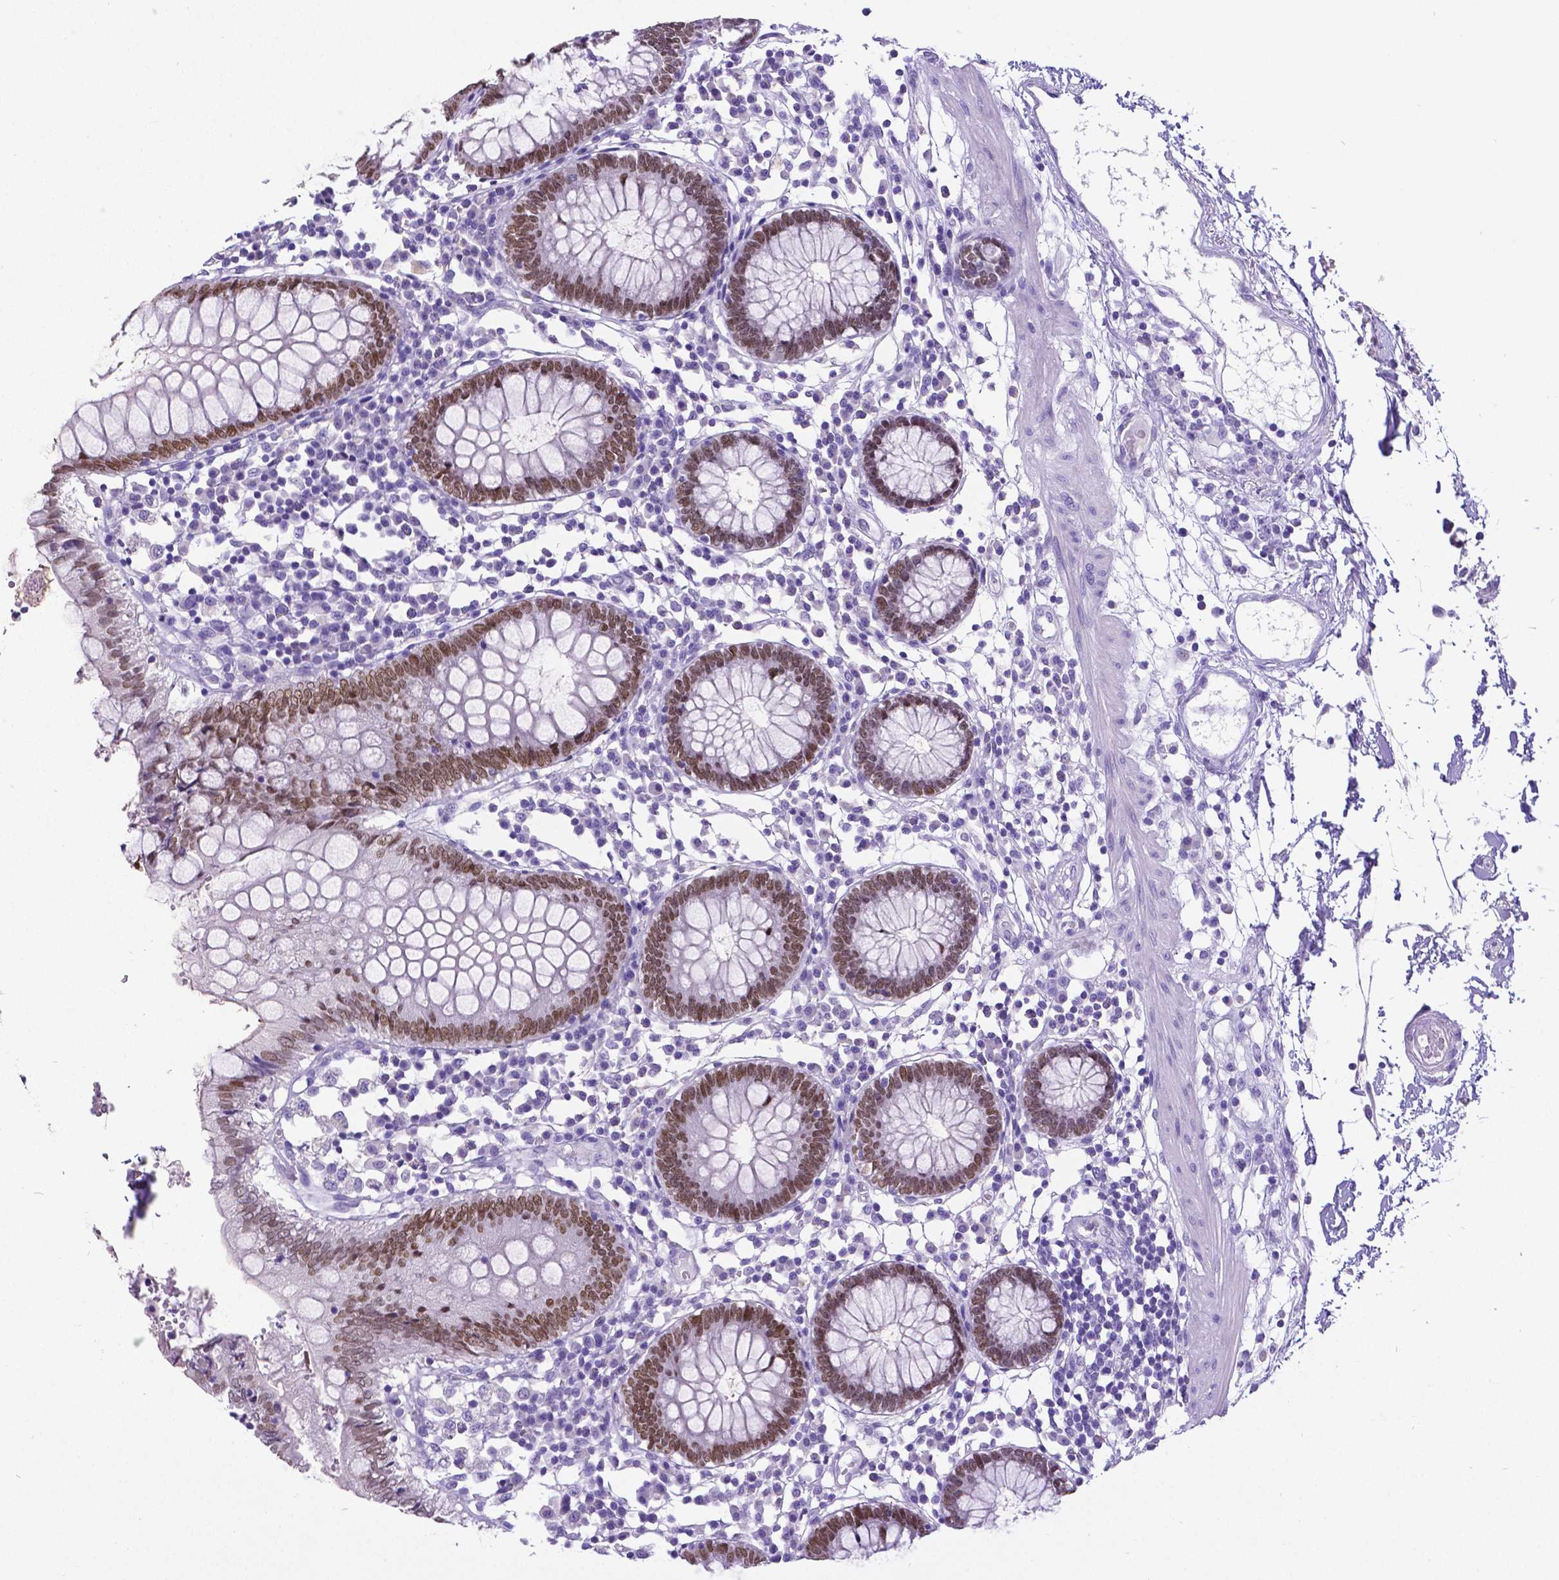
{"staining": {"intensity": "negative", "quantity": "none", "location": "none"}, "tissue": "colon", "cell_type": "Endothelial cells", "image_type": "normal", "snomed": [{"axis": "morphology", "description": "Normal tissue, NOS"}, {"axis": "morphology", "description": "Adenocarcinoma, NOS"}, {"axis": "topography", "description": "Colon"}], "caption": "This image is of normal colon stained with IHC to label a protein in brown with the nuclei are counter-stained blue. There is no positivity in endothelial cells. (IHC, brightfield microscopy, high magnification).", "gene": "SATB2", "patient": {"sex": "male", "age": 83}}